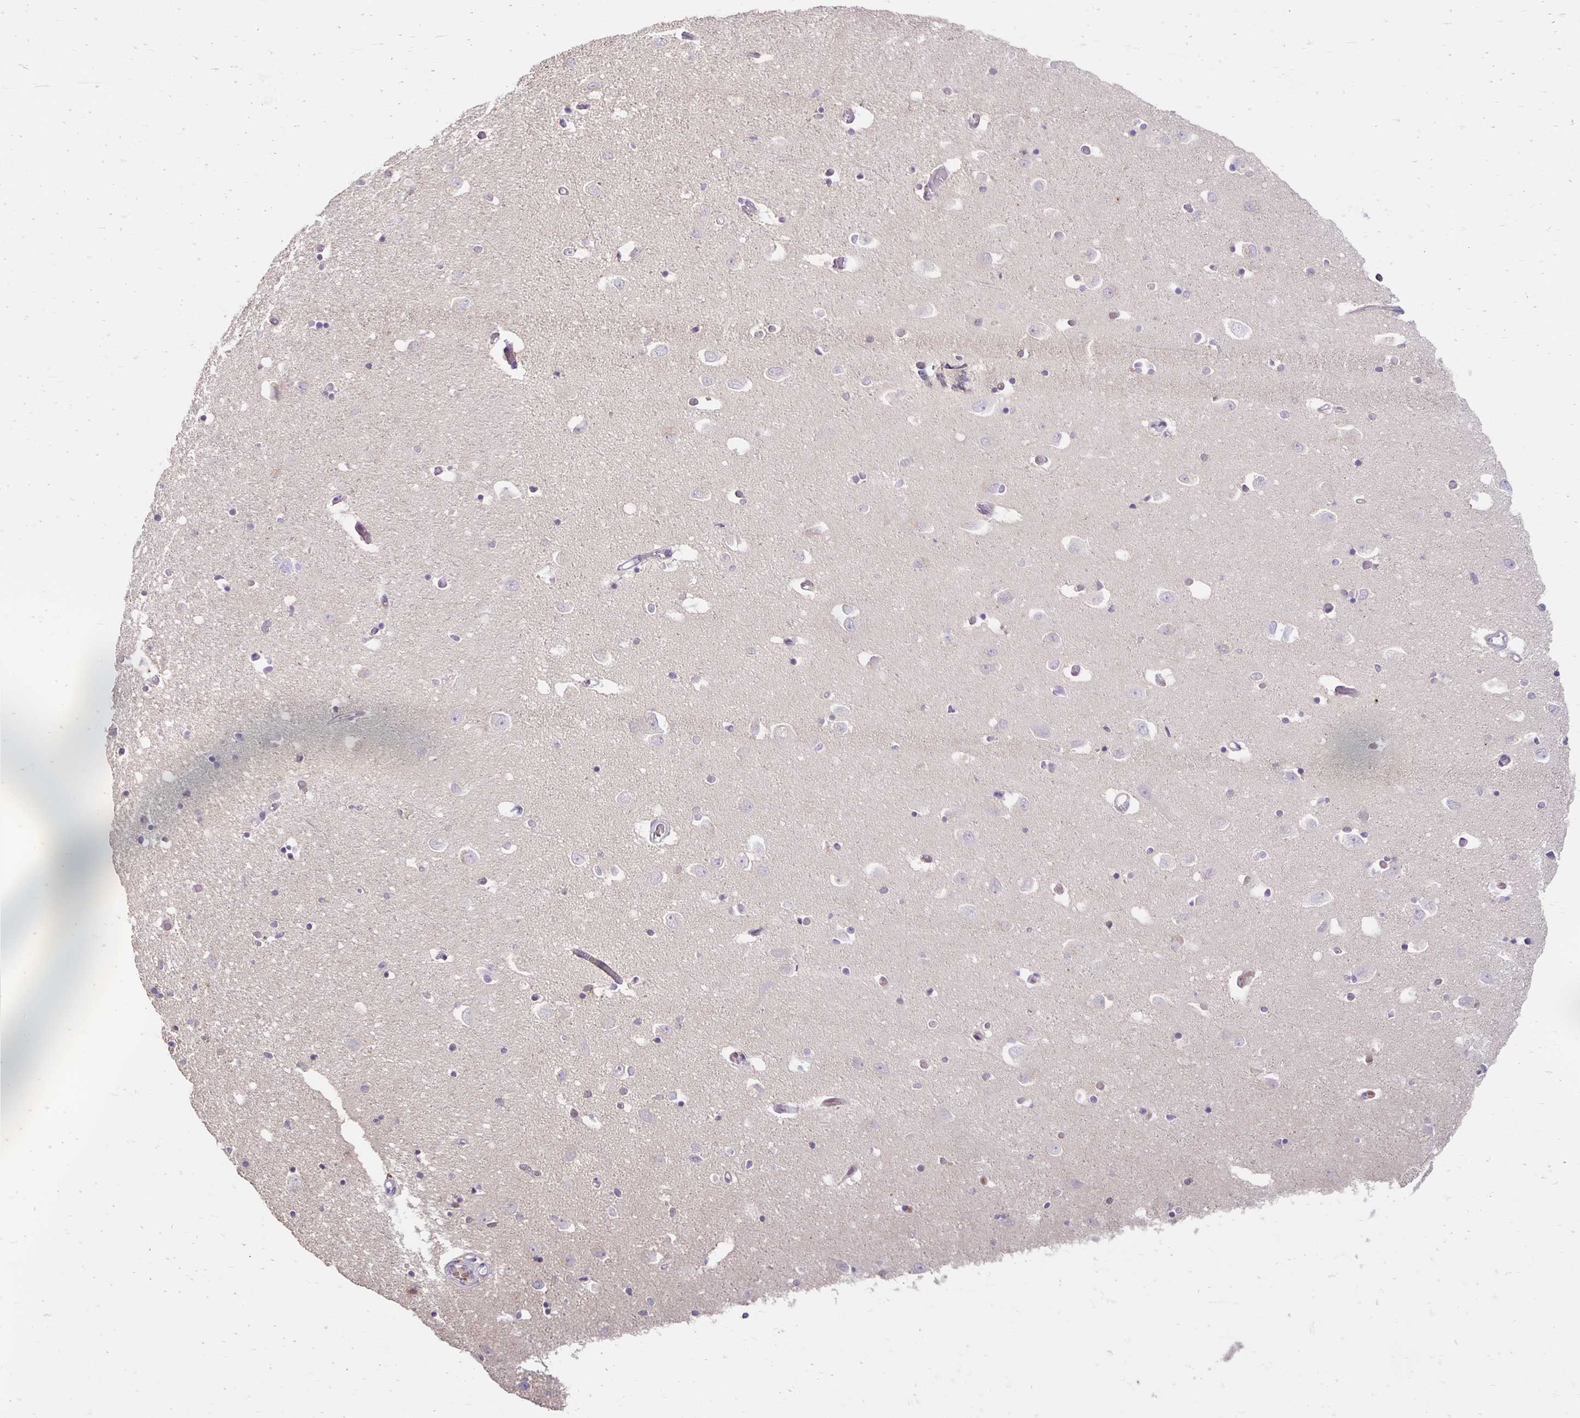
{"staining": {"intensity": "negative", "quantity": "none", "location": "none"}, "tissue": "caudate", "cell_type": "Glial cells", "image_type": "normal", "snomed": [{"axis": "morphology", "description": "Normal tissue, NOS"}, {"axis": "topography", "description": "Lateral ventricle wall"}, {"axis": "topography", "description": "Hippocampus"}], "caption": "The immunohistochemistry histopathology image has no significant positivity in glial cells of caudate. (Immunohistochemistry, brightfield microscopy, high magnification).", "gene": "CST6", "patient": {"sex": "female", "age": 63}}